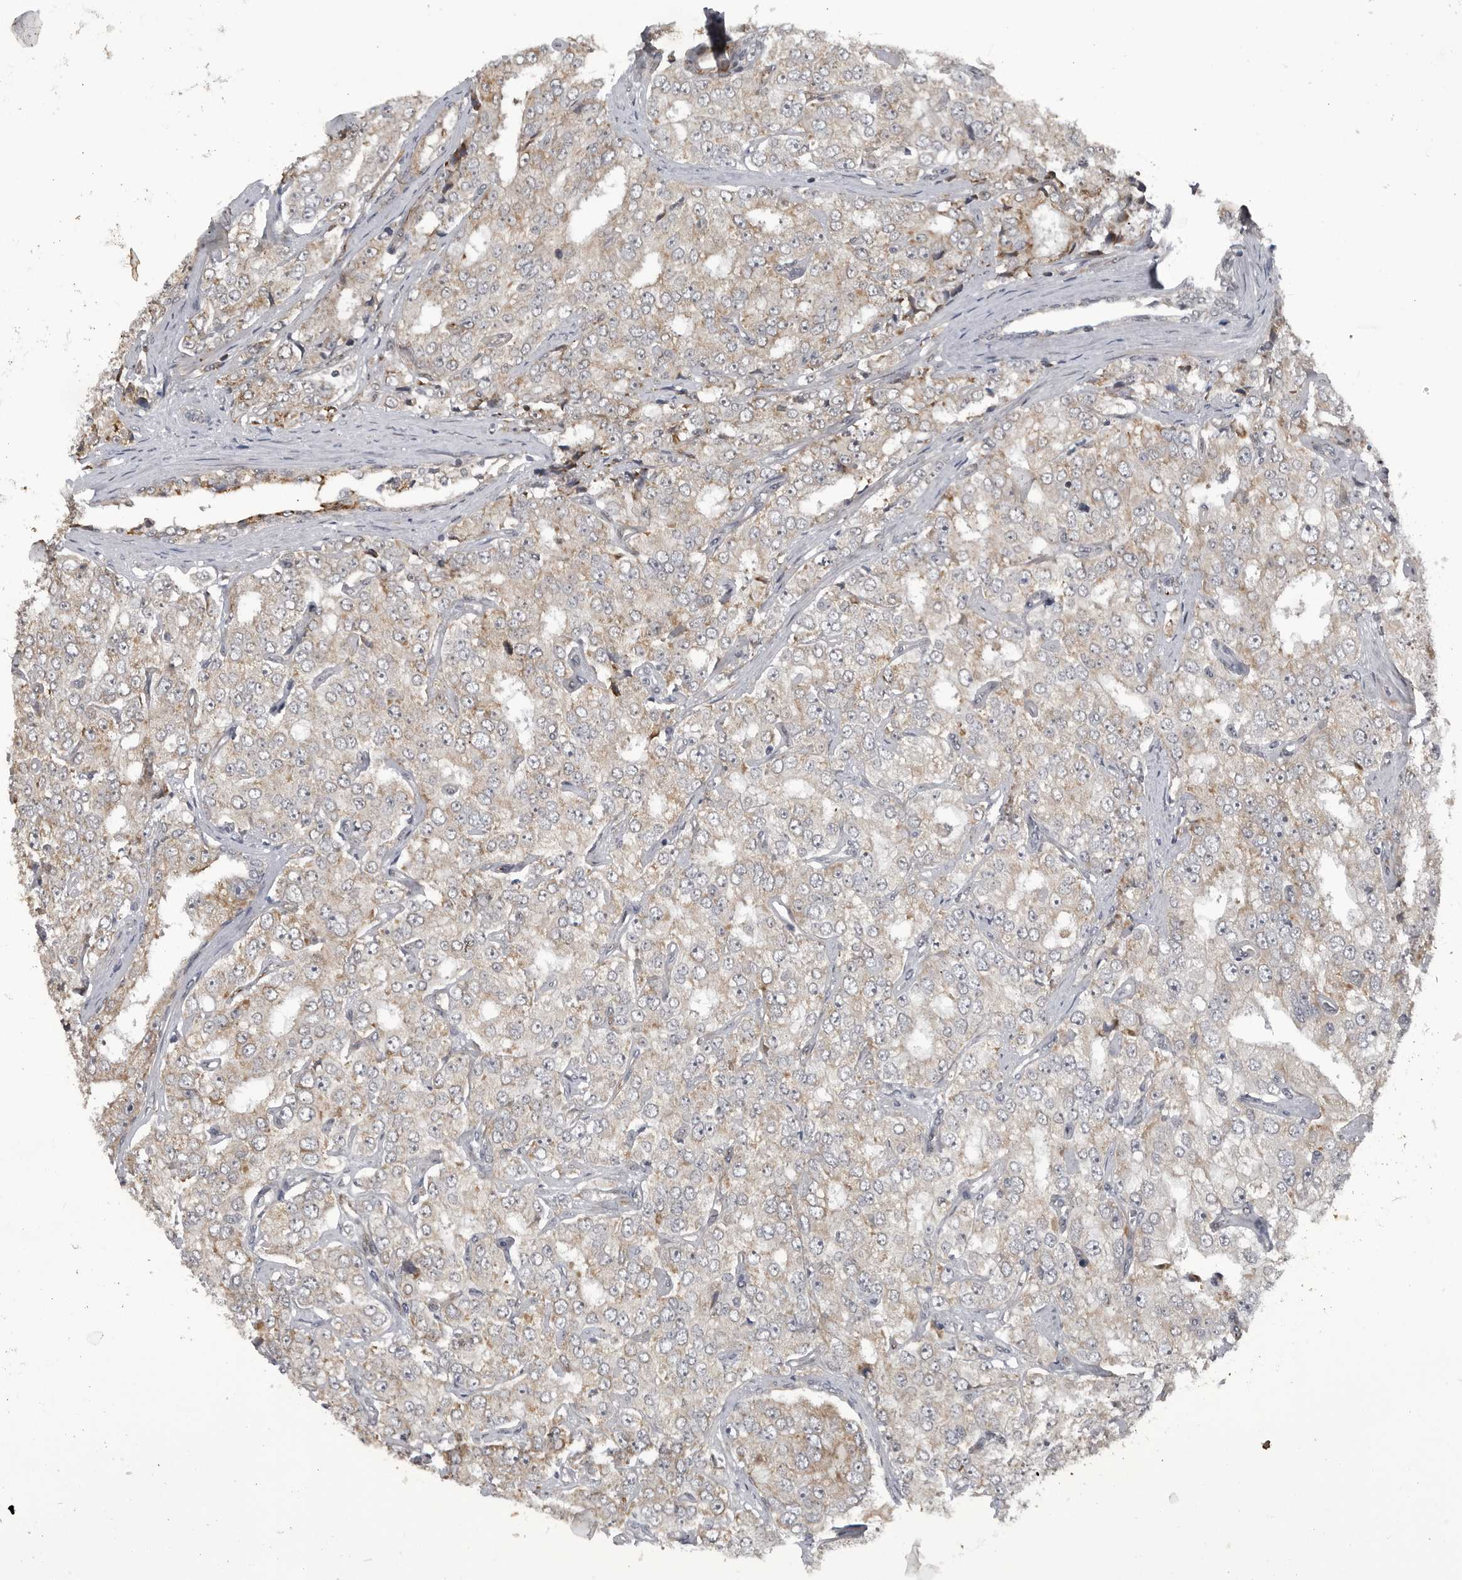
{"staining": {"intensity": "moderate", "quantity": "<25%", "location": "cytoplasmic/membranous"}, "tissue": "prostate cancer", "cell_type": "Tumor cells", "image_type": "cancer", "snomed": [{"axis": "morphology", "description": "Adenocarcinoma, High grade"}, {"axis": "topography", "description": "Prostate"}], "caption": "IHC of human prostate adenocarcinoma (high-grade) shows low levels of moderate cytoplasmic/membranous expression in approximately <25% of tumor cells. The staining was performed using DAB to visualize the protein expression in brown, while the nuclei were stained in blue with hematoxylin (Magnification: 20x).", "gene": "FAAP100", "patient": {"sex": "male", "age": 58}}